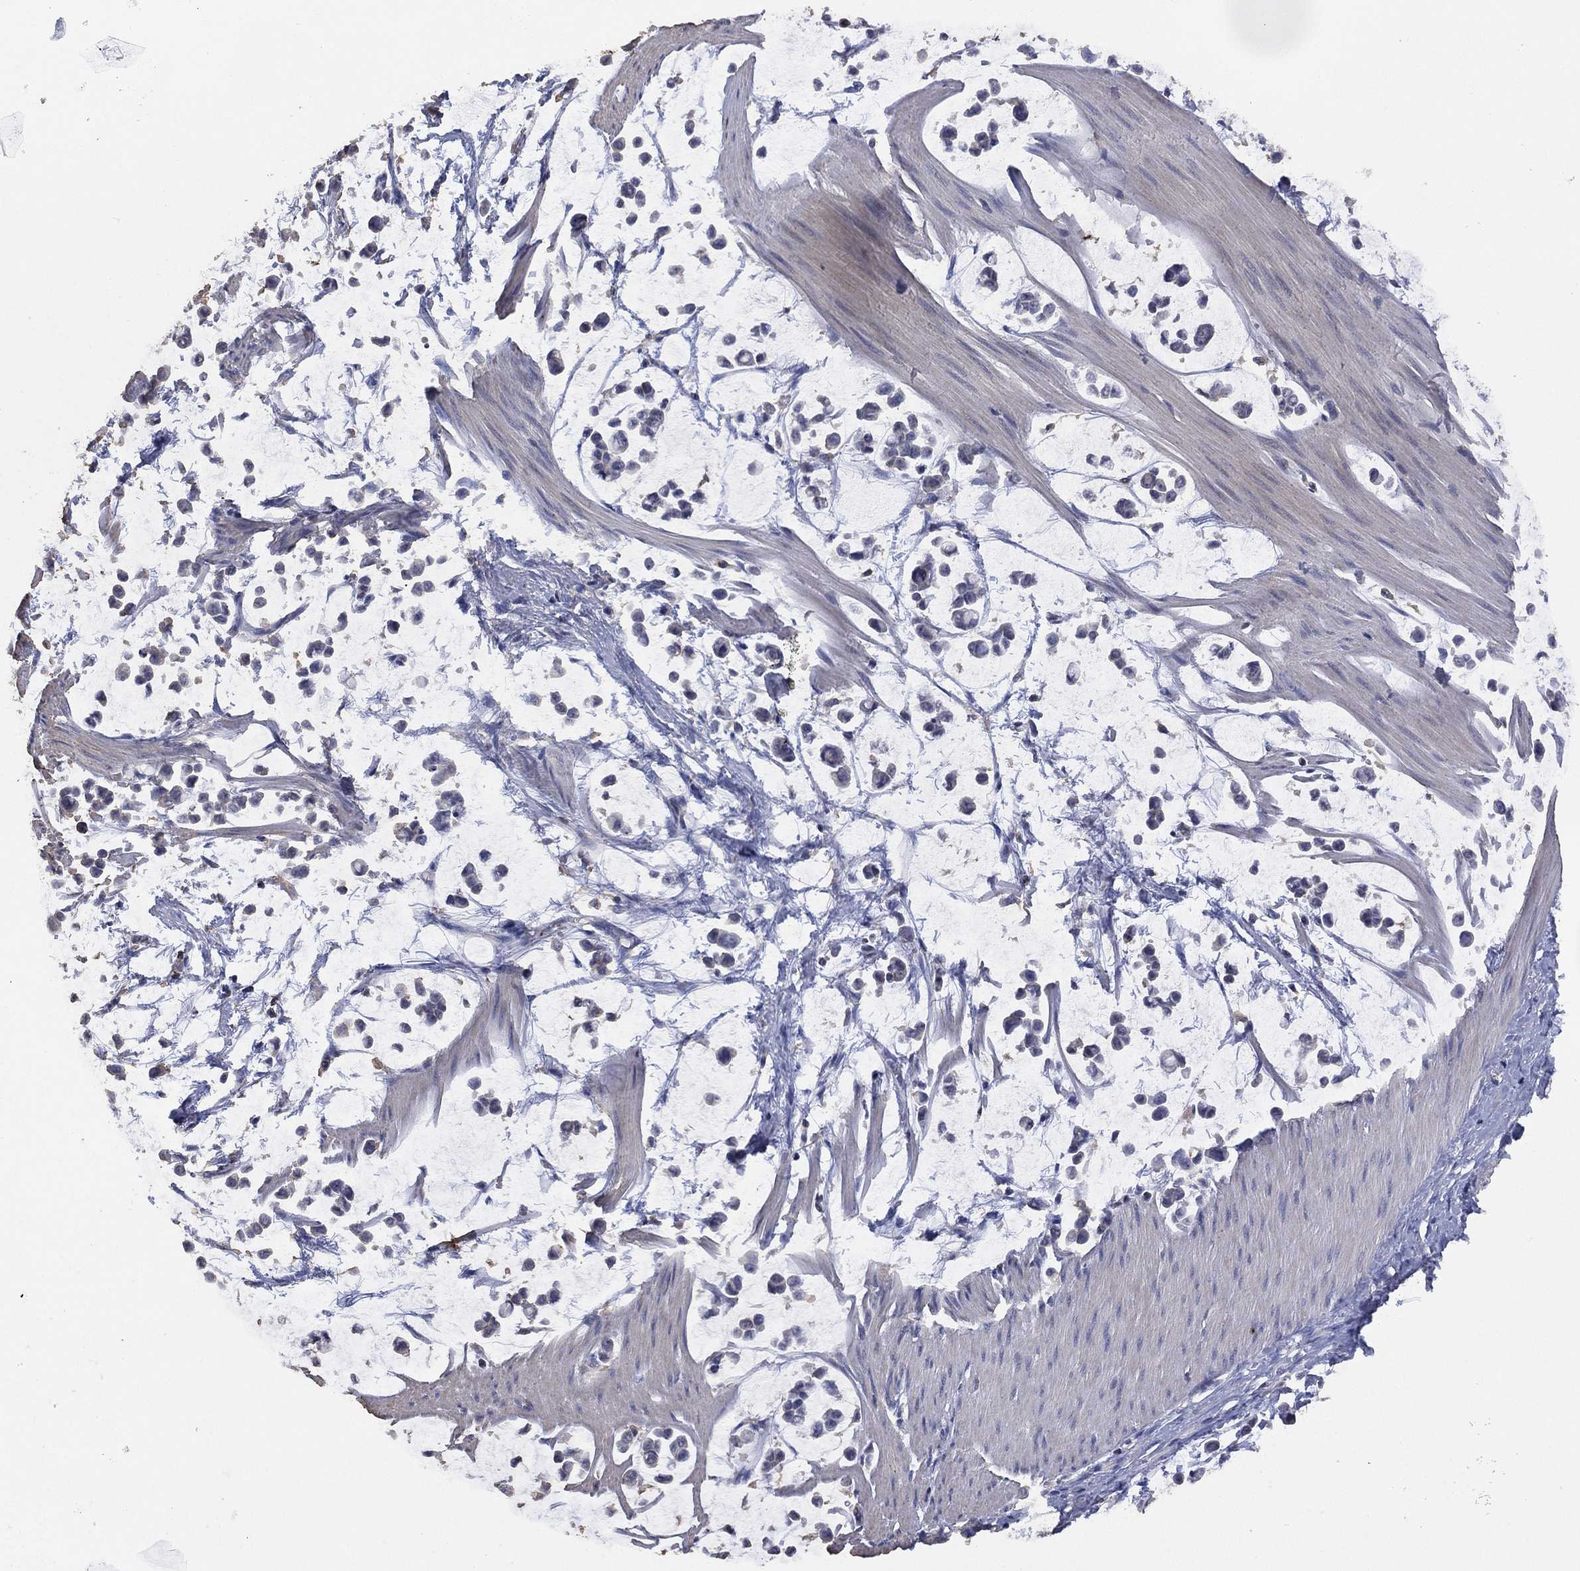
{"staining": {"intensity": "negative", "quantity": "none", "location": "none"}, "tissue": "stomach cancer", "cell_type": "Tumor cells", "image_type": "cancer", "snomed": [{"axis": "morphology", "description": "Adenocarcinoma, NOS"}, {"axis": "topography", "description": "Stomach"}], "caption": "Immunohistochemistry photomicrograph of human adenocarcinoma (stomach) stained for a protein (brown), which demonstrates no staining in tumor cells.", "gene": "ADPRHL1", "patient": {"sex": "male", "age": 82}}